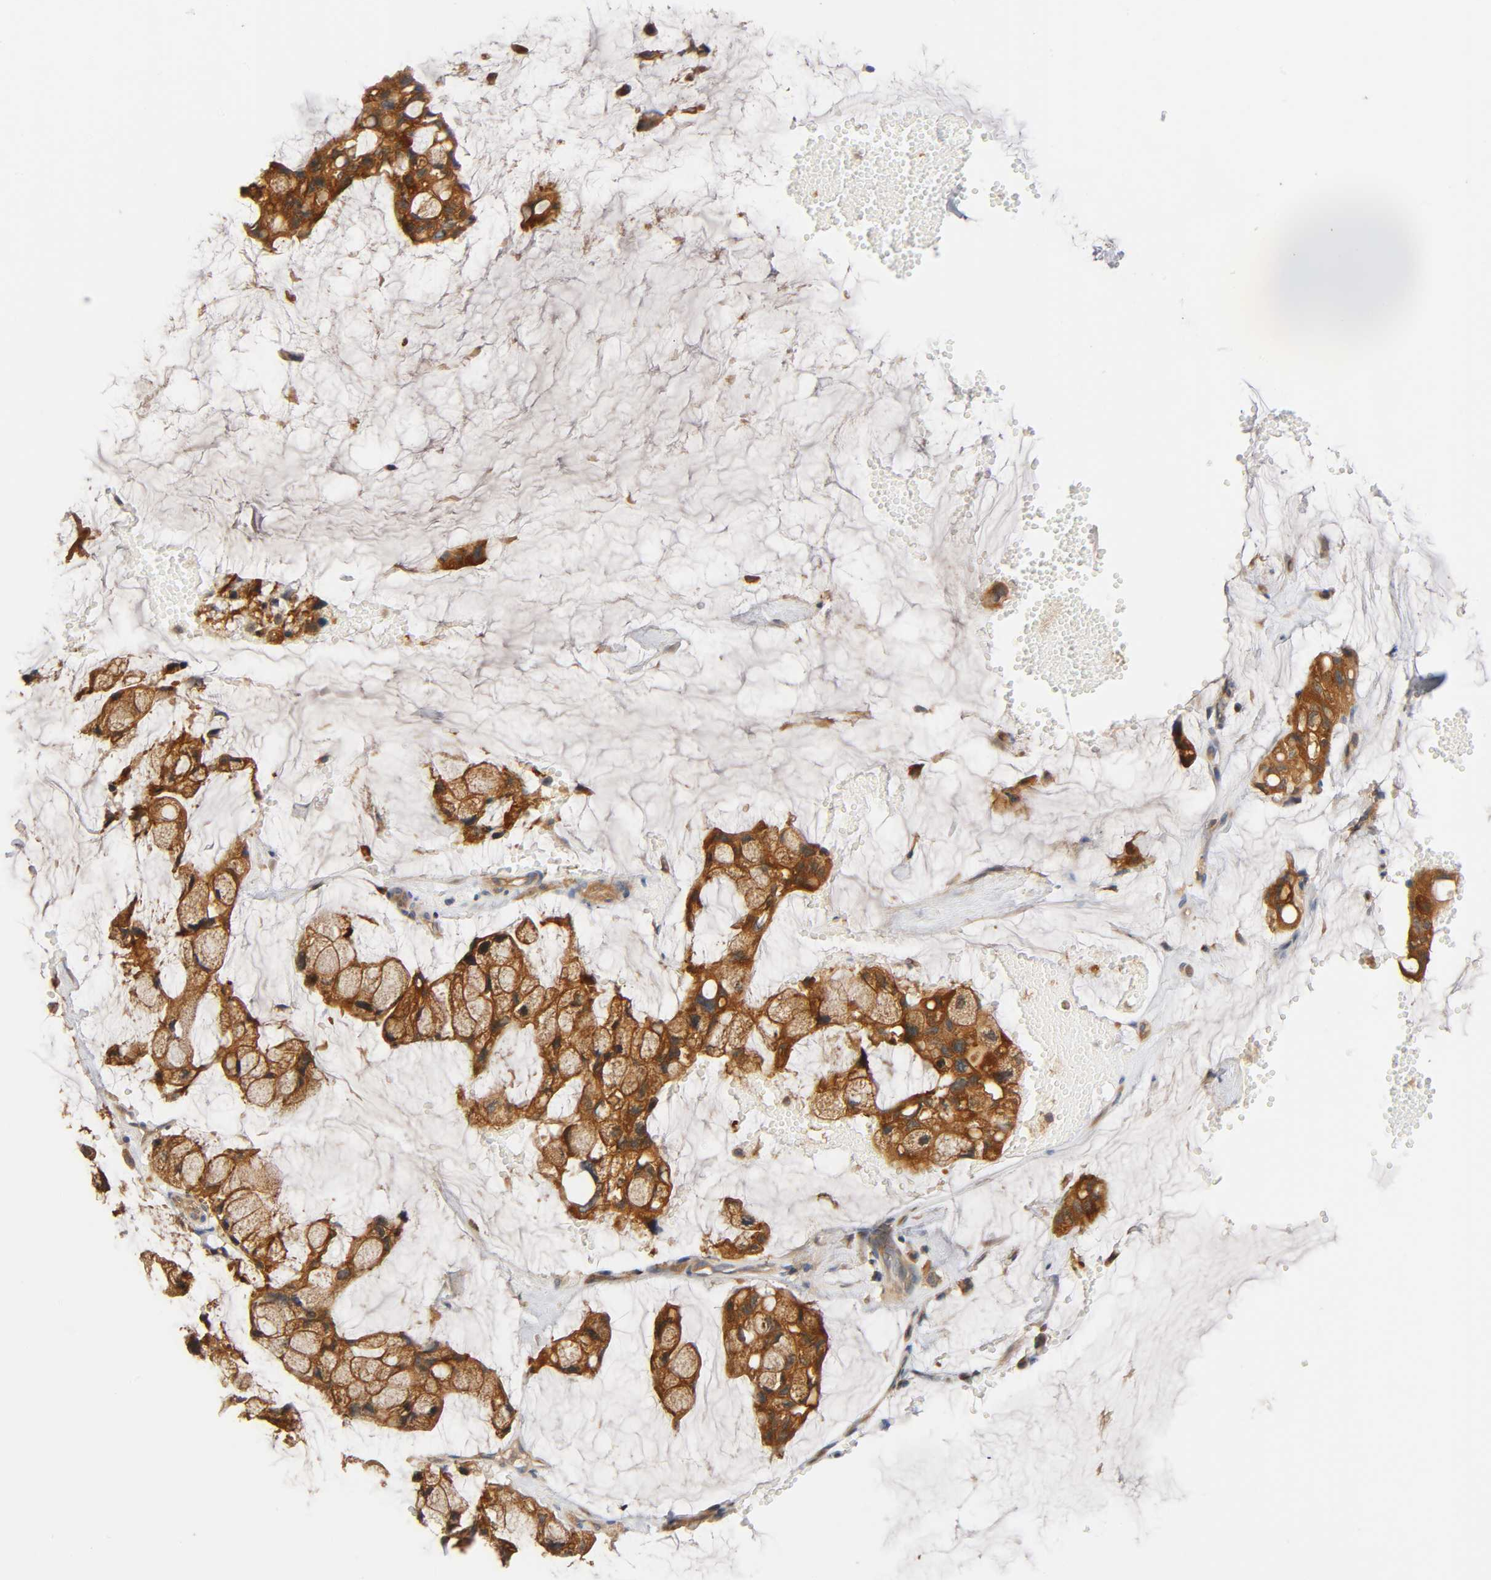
{"staining": {"intensity": "strong", "quantity": ">75%", "location": "cytoplasmic/membranous"}, "tissue": "ovarian cancer", "cell_type": "Tumor cells", "image_type": "cancer", "snomed": [{"axis": "morphology", "description": "Cystadenocarcinoma, mucinous, NOS"}, {"axis": "topography", "description": "Ovary"}], "caption": "Immunohistochemical staining of mucinous cystadenocarcinoma (ovarian) shows high levels of strong cytoplasmic/membranous positivity in approximately >75% of tumor cells. Immunohistochemistry stains the protein of interest in brown and the nuclei are stained blue.", "gene": "PRKAB1", "patient": {"sex": "female", "age": 39}}